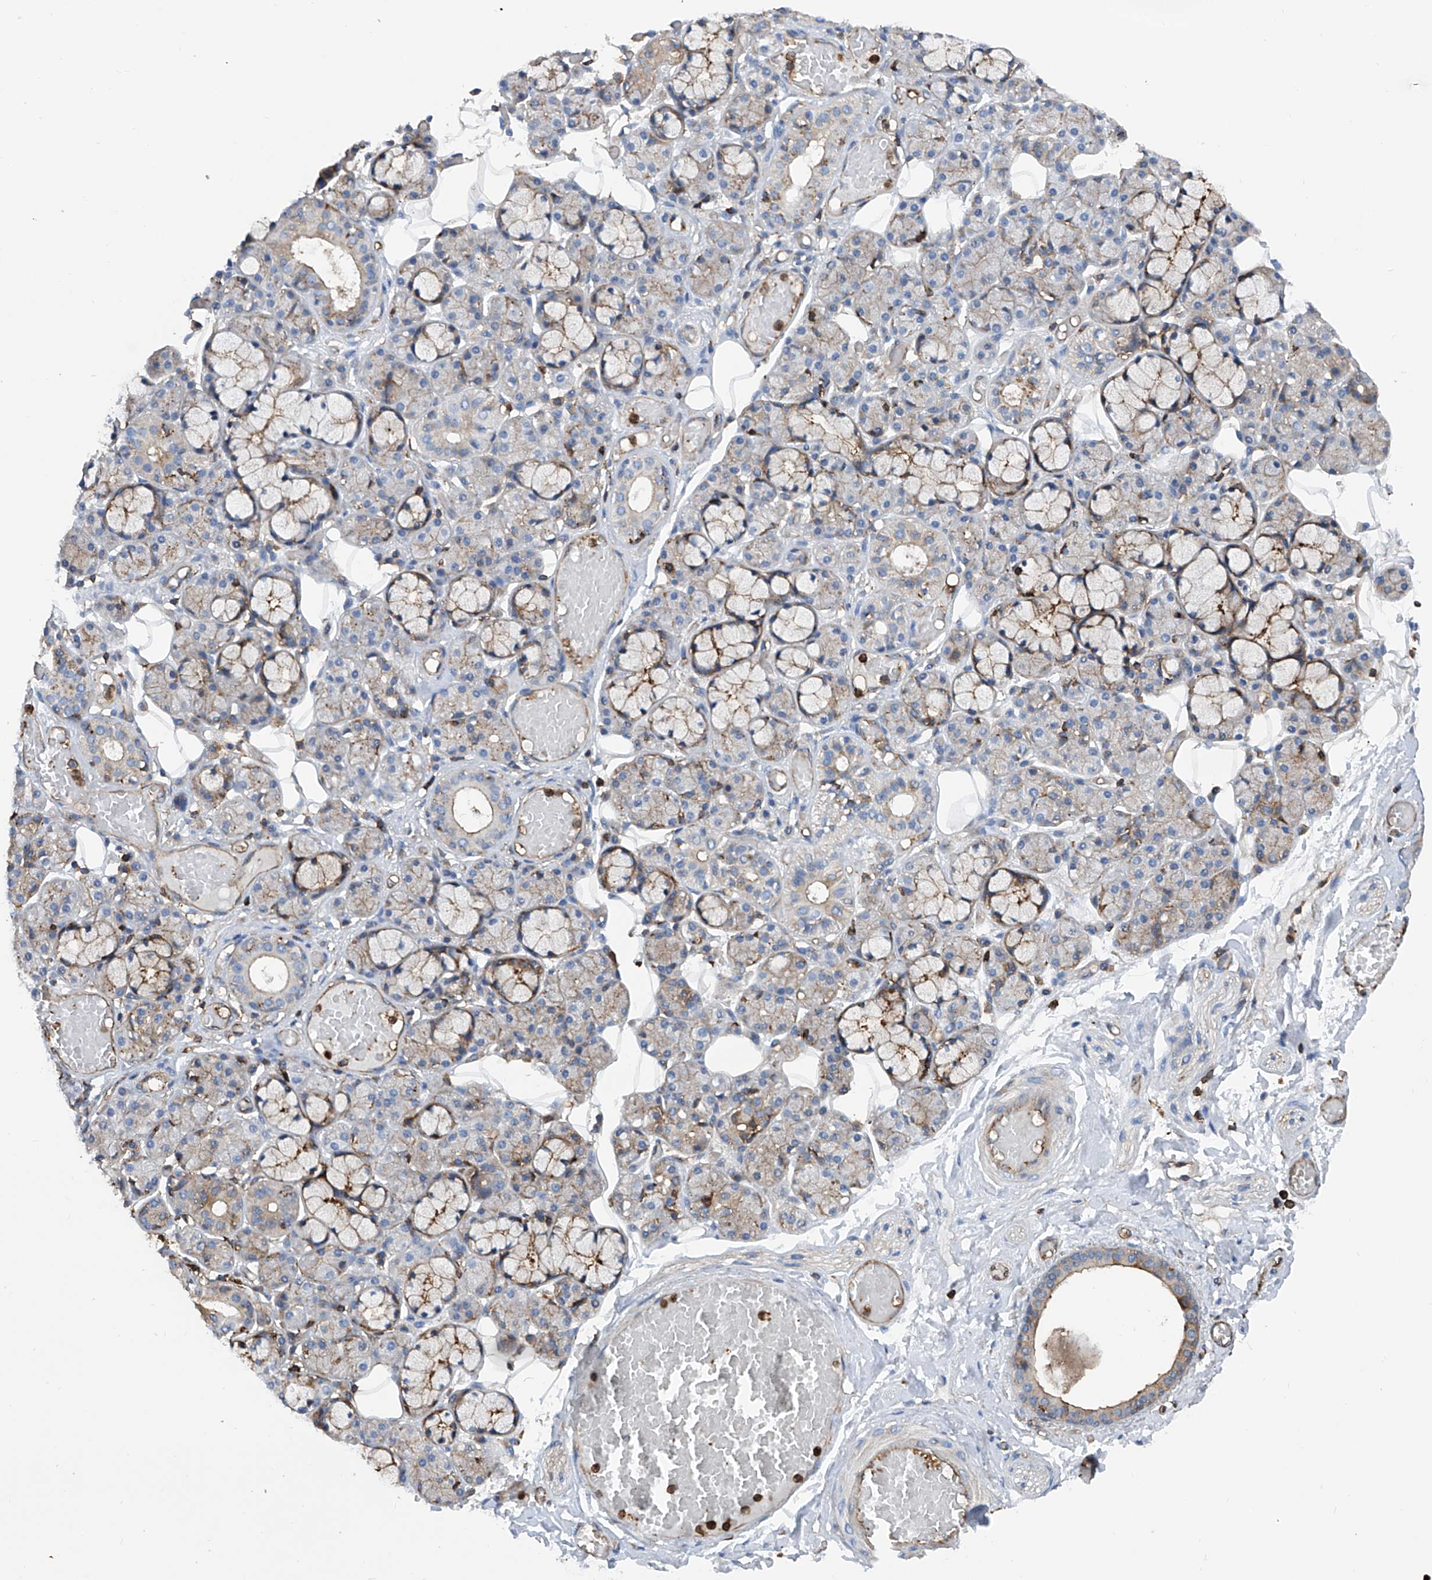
{"staining": {"intensity": "moderate", "quantity": "<25%", "location": "cytoplasmic/membranous"}, "tissue": "salivary gland", "cell_type": "Glandular cells", "image_type": "normal", "snomed": [{"axis": "morphology", "description": "Normal tissue, NOS"}, {"axis": "topography", "description": "Salivary gland"}], "caption": "Immunohistochemical staining of benign salivary gland demonstrates moderate cytoplasmic/membranous protein positivity in approximately <25% of glandular cells.", "gene": "ZNF484", "patient": {"sex": "male", "age": 63}}